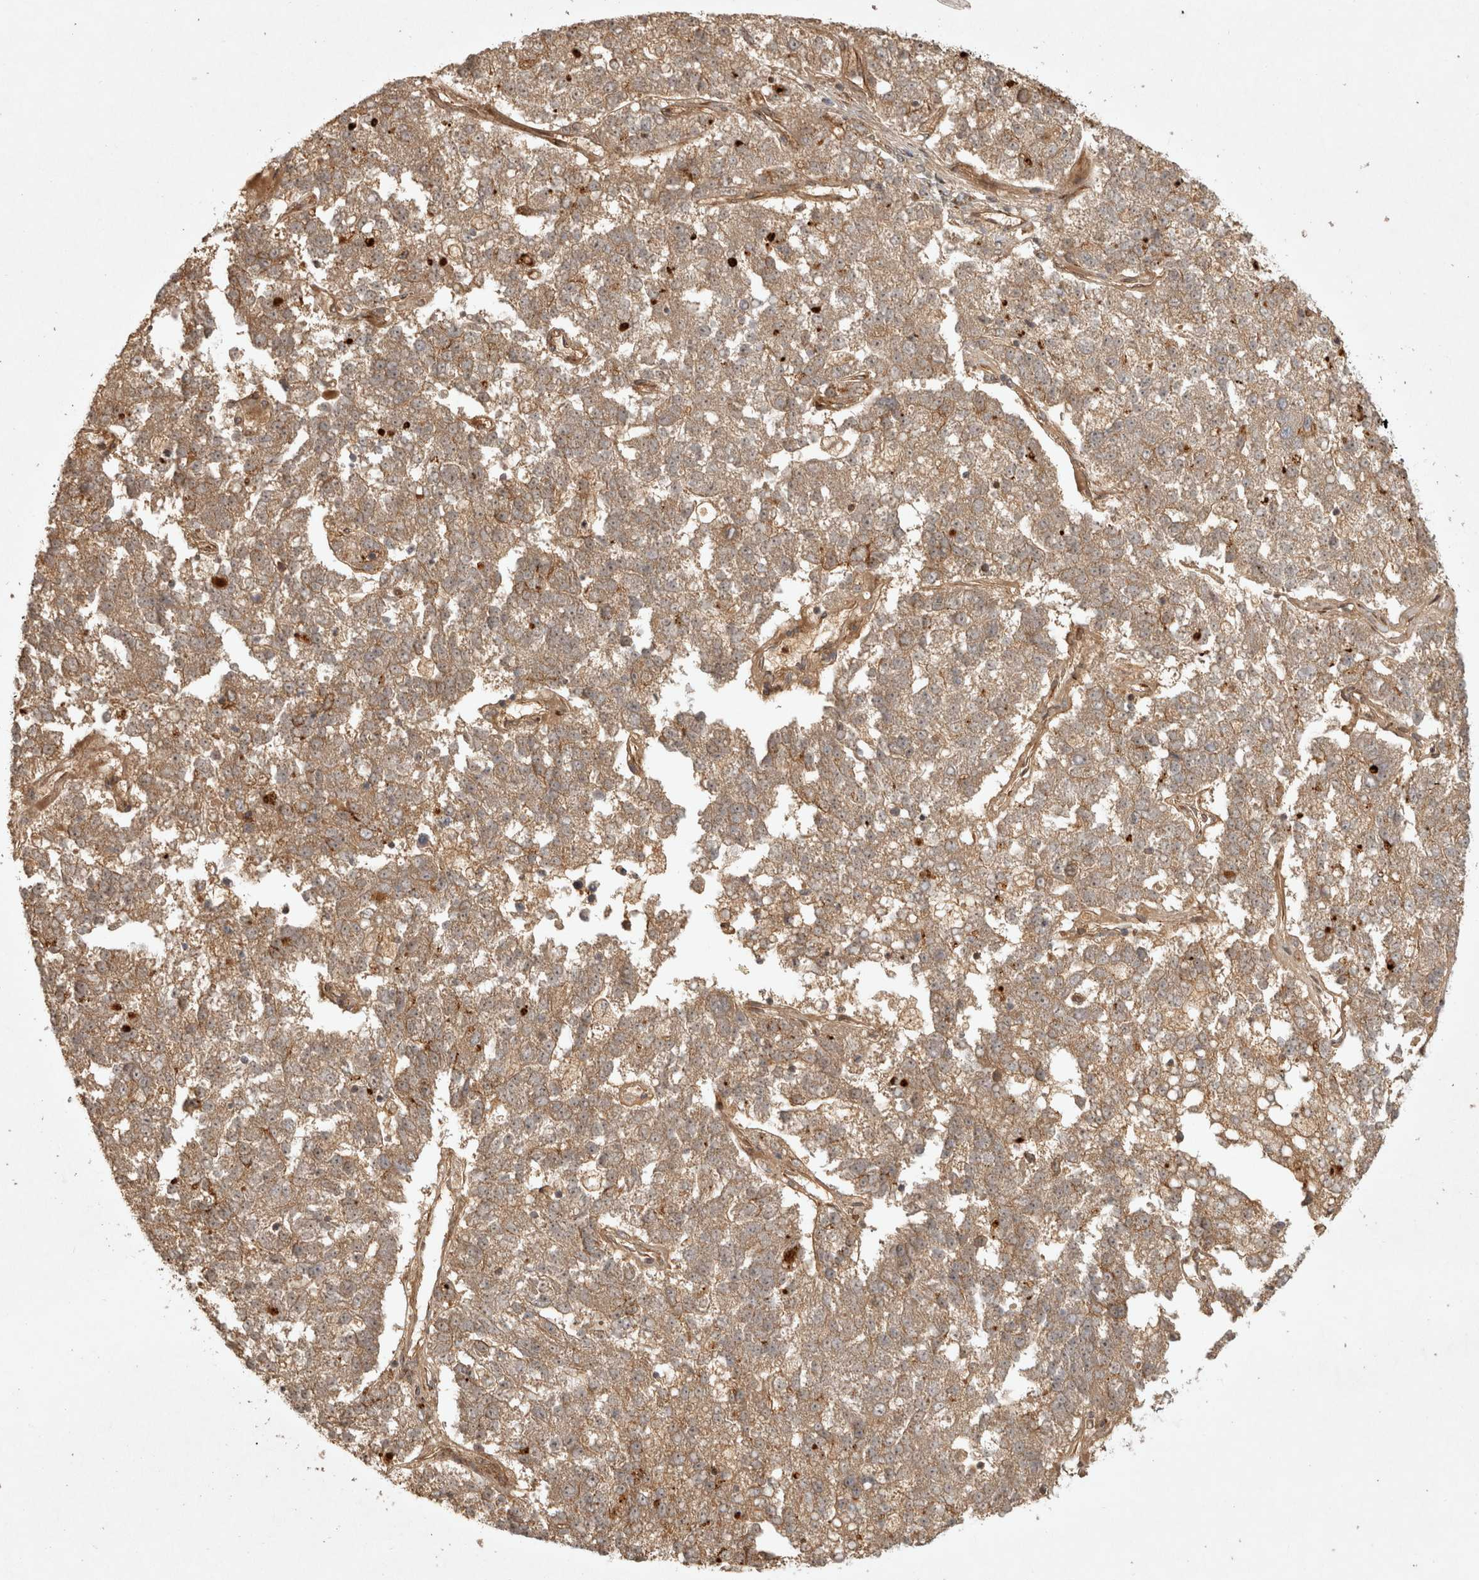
{"staining": {"intensity": "weak", "quantity": ">75%", "location": "cytoplasmic/membranous"}, "tissue": "pancreatic cancer", "cell_type": "Tumor cells", "image_type": "cancer", "snomed": [{"axis": "morphology", "description": "Adenocarcinoma, NOS"}, {"axis": "topography", "description": "Pancreas"}], "caption": "IHC histopathology image of human pancreatic cancer (adenocarcinoma) stained for a protein (brown), which exhibits low levels of weak cytoplasmic/membranous expression in approximately >75% of tumor cells.", "gene": "CAMSAP2", "patient": {"sex": "female", "age": 61}}